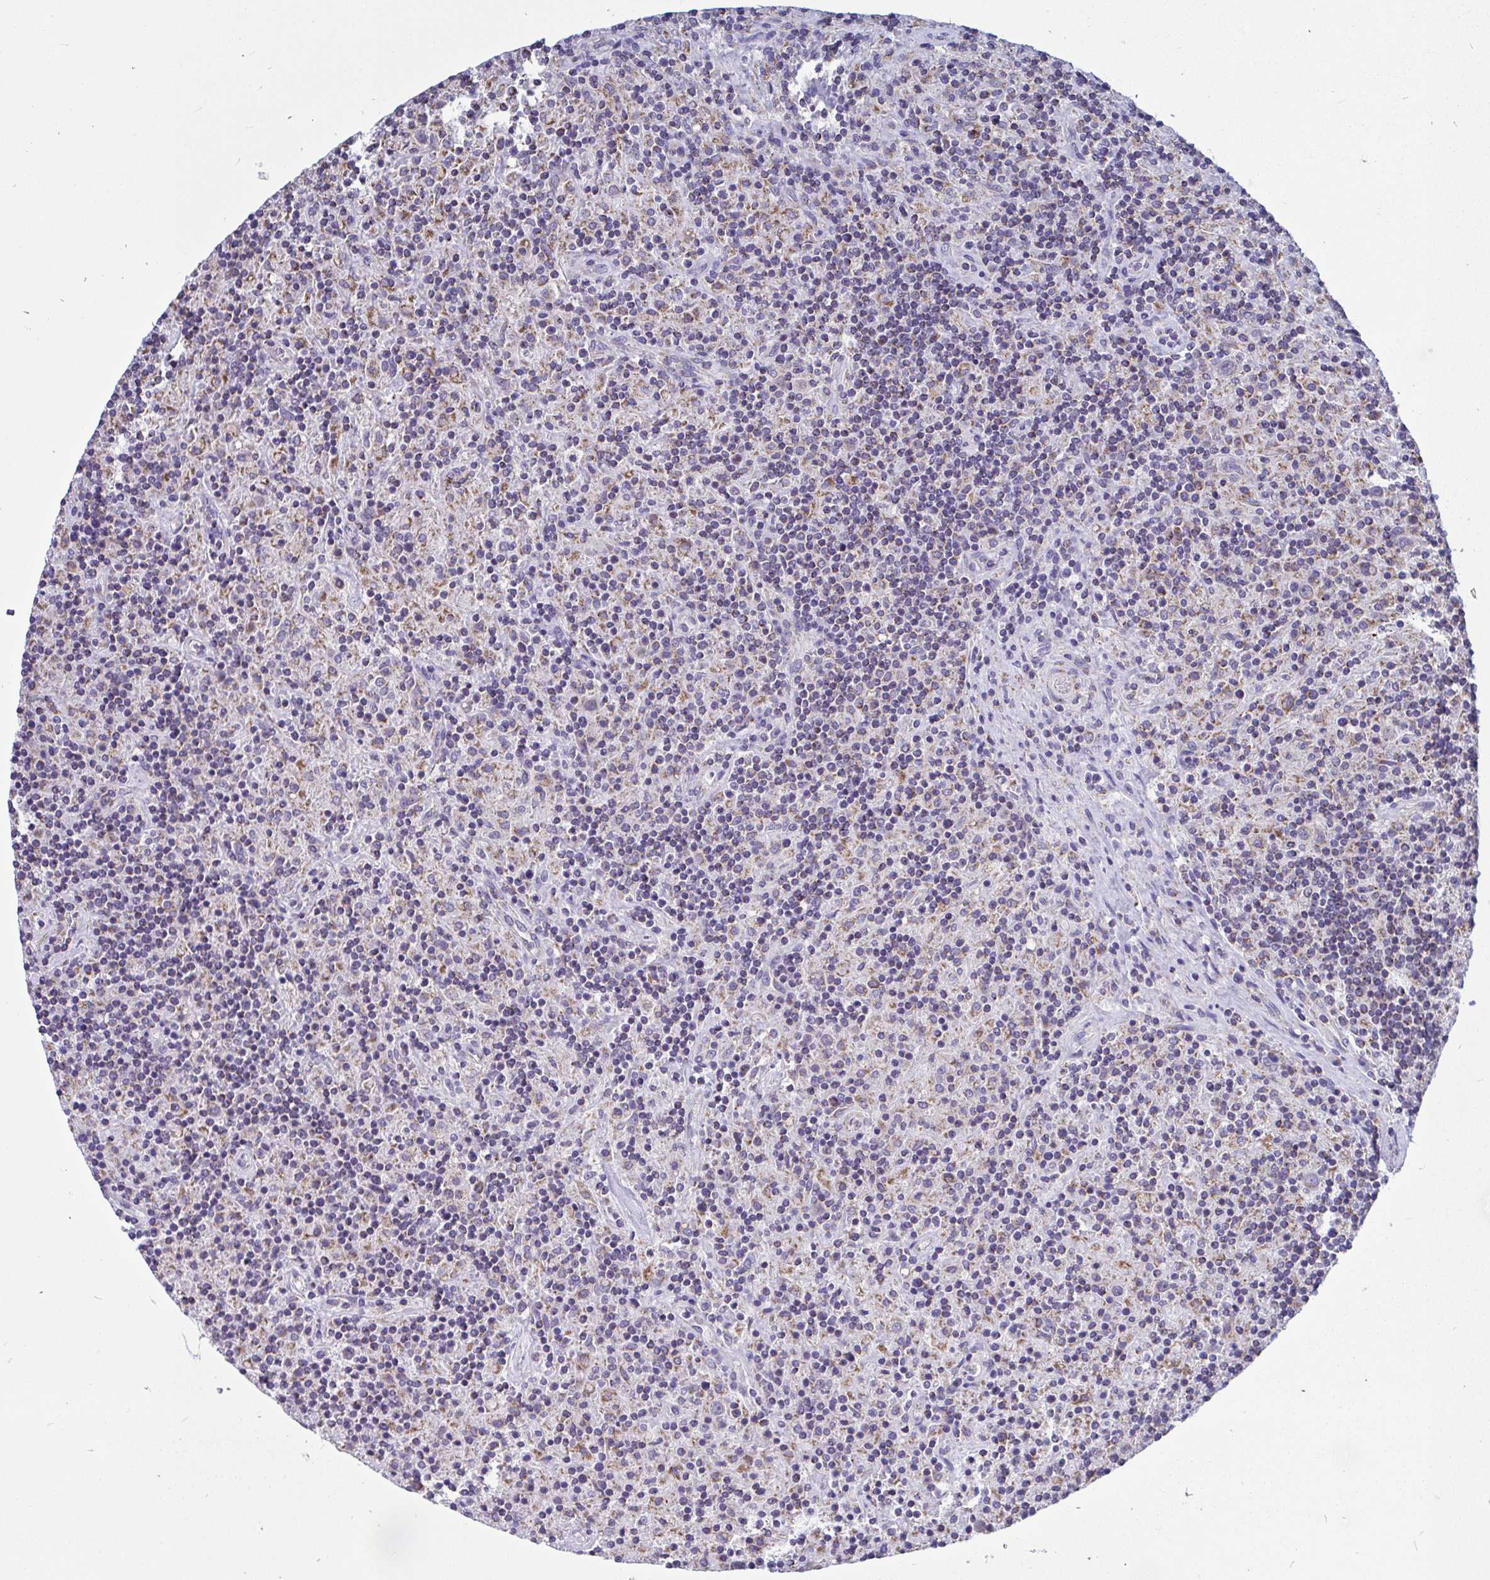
{"staining": {"intensity": "negative", "quantity": "none", "location": "none"}, "tissue": "lymphoma", "cell_type": "Tumor cells", "image_type": "cancer", "snomed": [{"axis": "morphology", "description": "Hodgkin's disease, NOS"}, {"axis": "topography", "description": "Lymph node"}], "caption": "Hodgkin's disease was stained to show a protein in brown. There is no significant staining in tumor cells.", "gene": "OR13A1", "patient": {"sex": "male", "age": 70}}